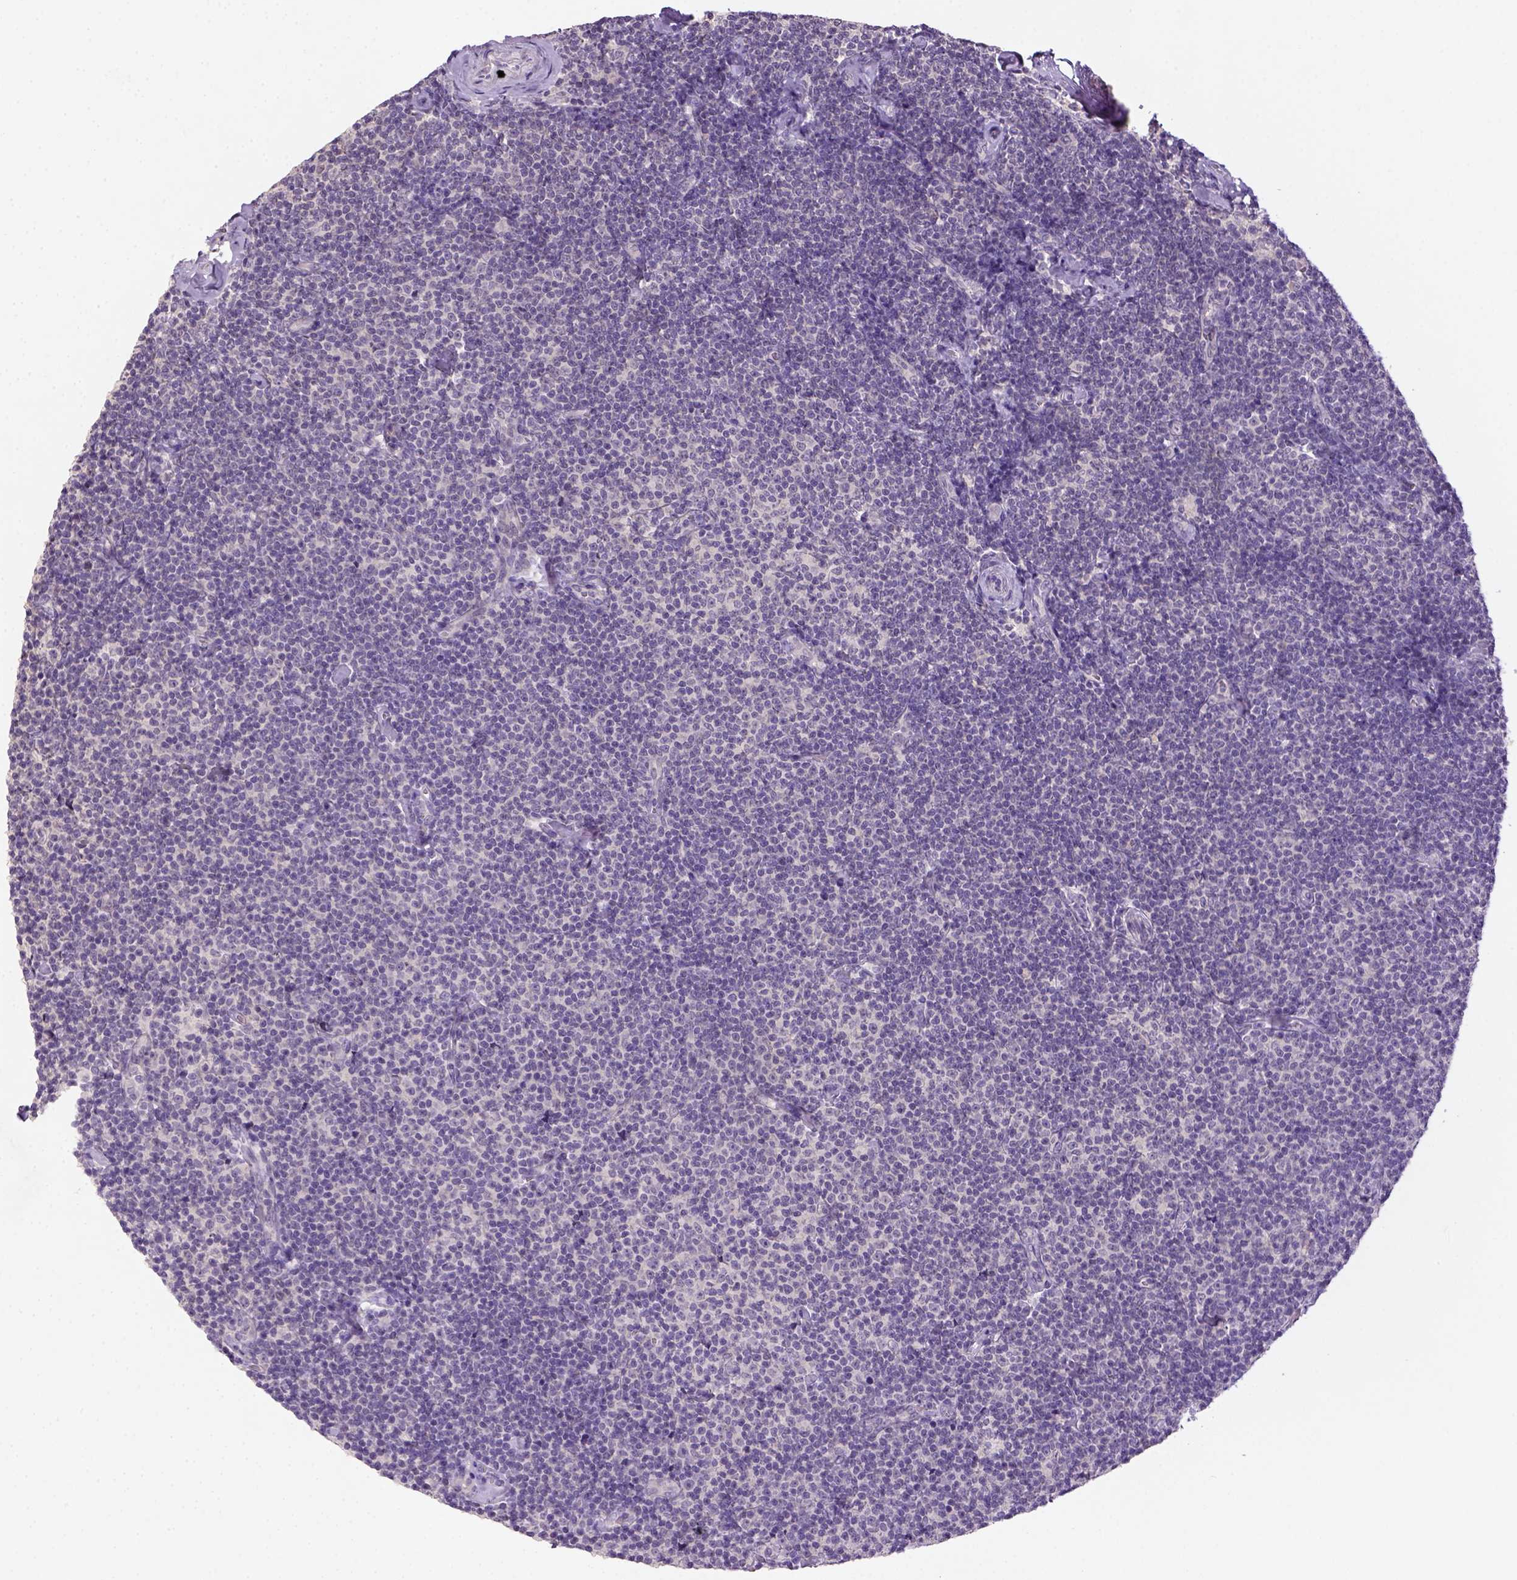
{"staining": {"intensity": "negative", "quantity": "none", "location": "none"}, "tissue": "lymphoma", "cell_type": "Tumor cells", "image_type": "cancer", "snomed": [{"axis": "morphology", "description": "Malignant lymphoma, non-Hodgkin's type, Low grade"}, {"axis": "topography", "description": "Lymph node"}], "caption": "This is a photomicrograph of immunohistochemistry (IHC) staining of low-grade malignant lymphoma, non-Hodgkin's type, which shows no staining in tumor cells.", "gene": "NLGN2", "patient": {"sex": "male", "age": 81}}